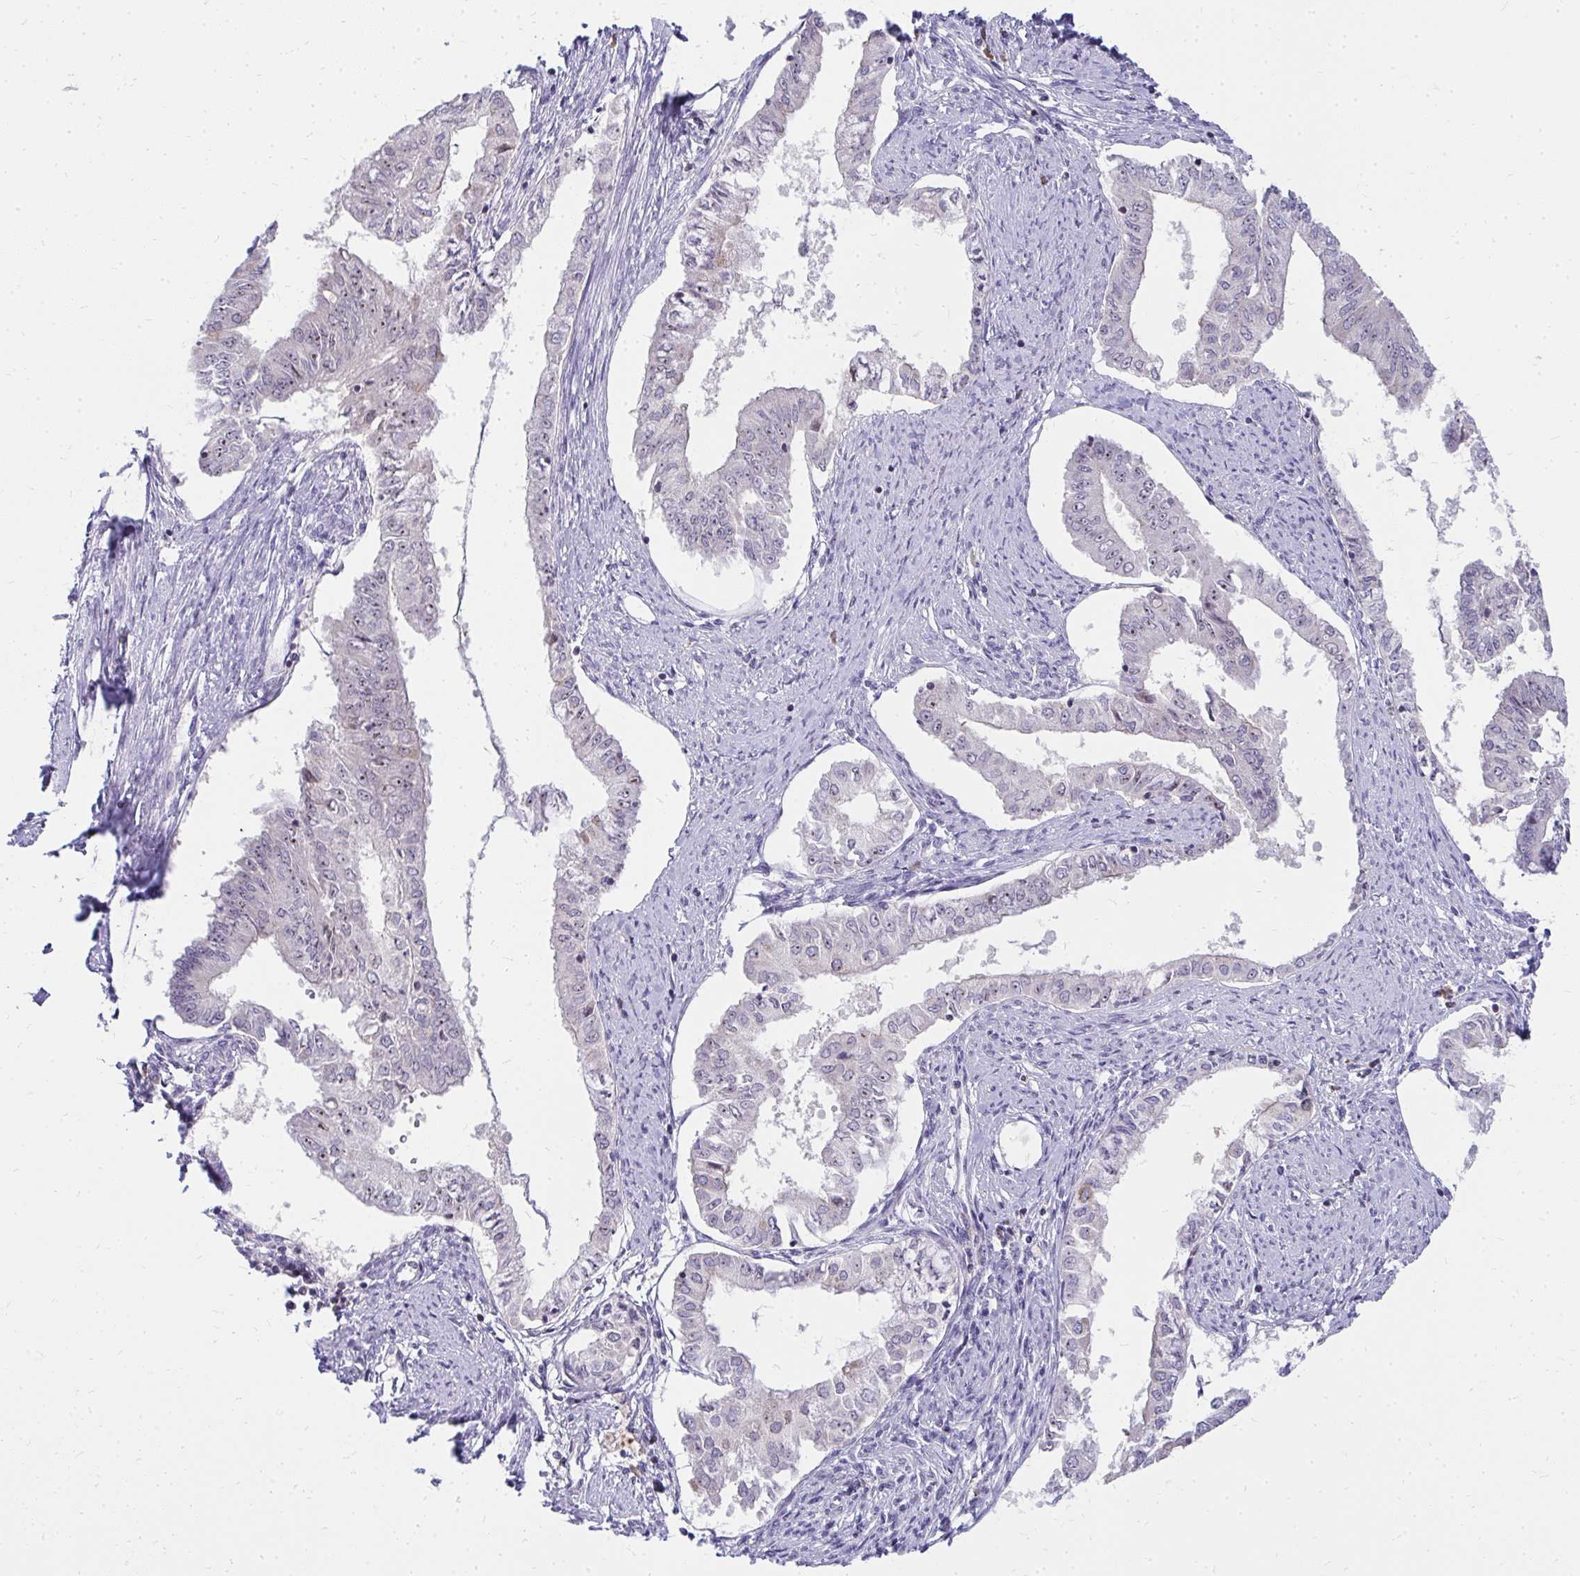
{"staining": {"intensity": "weak", "quantity": "<25%", "location": "nuclear"}, "tissue": "endometrial cancer", "cell_type": "Tumor cells", "image_type": "cancer", "snomed": [{"axis": "morphology", "description": "Adenocarcinoma, NOS"}, {"axis": "topography", "description": "Endometrium"}], "caption": "High magnification brightfield microscopy of endometrial cancer stained with DAB (3,3'-diaminobenzidine) (brown) and counterstained with hematoxylin (blue): tumor cells show no significant staining.", "gene": "FAM9A", "patient": {"sex": "female", "age": 76}}